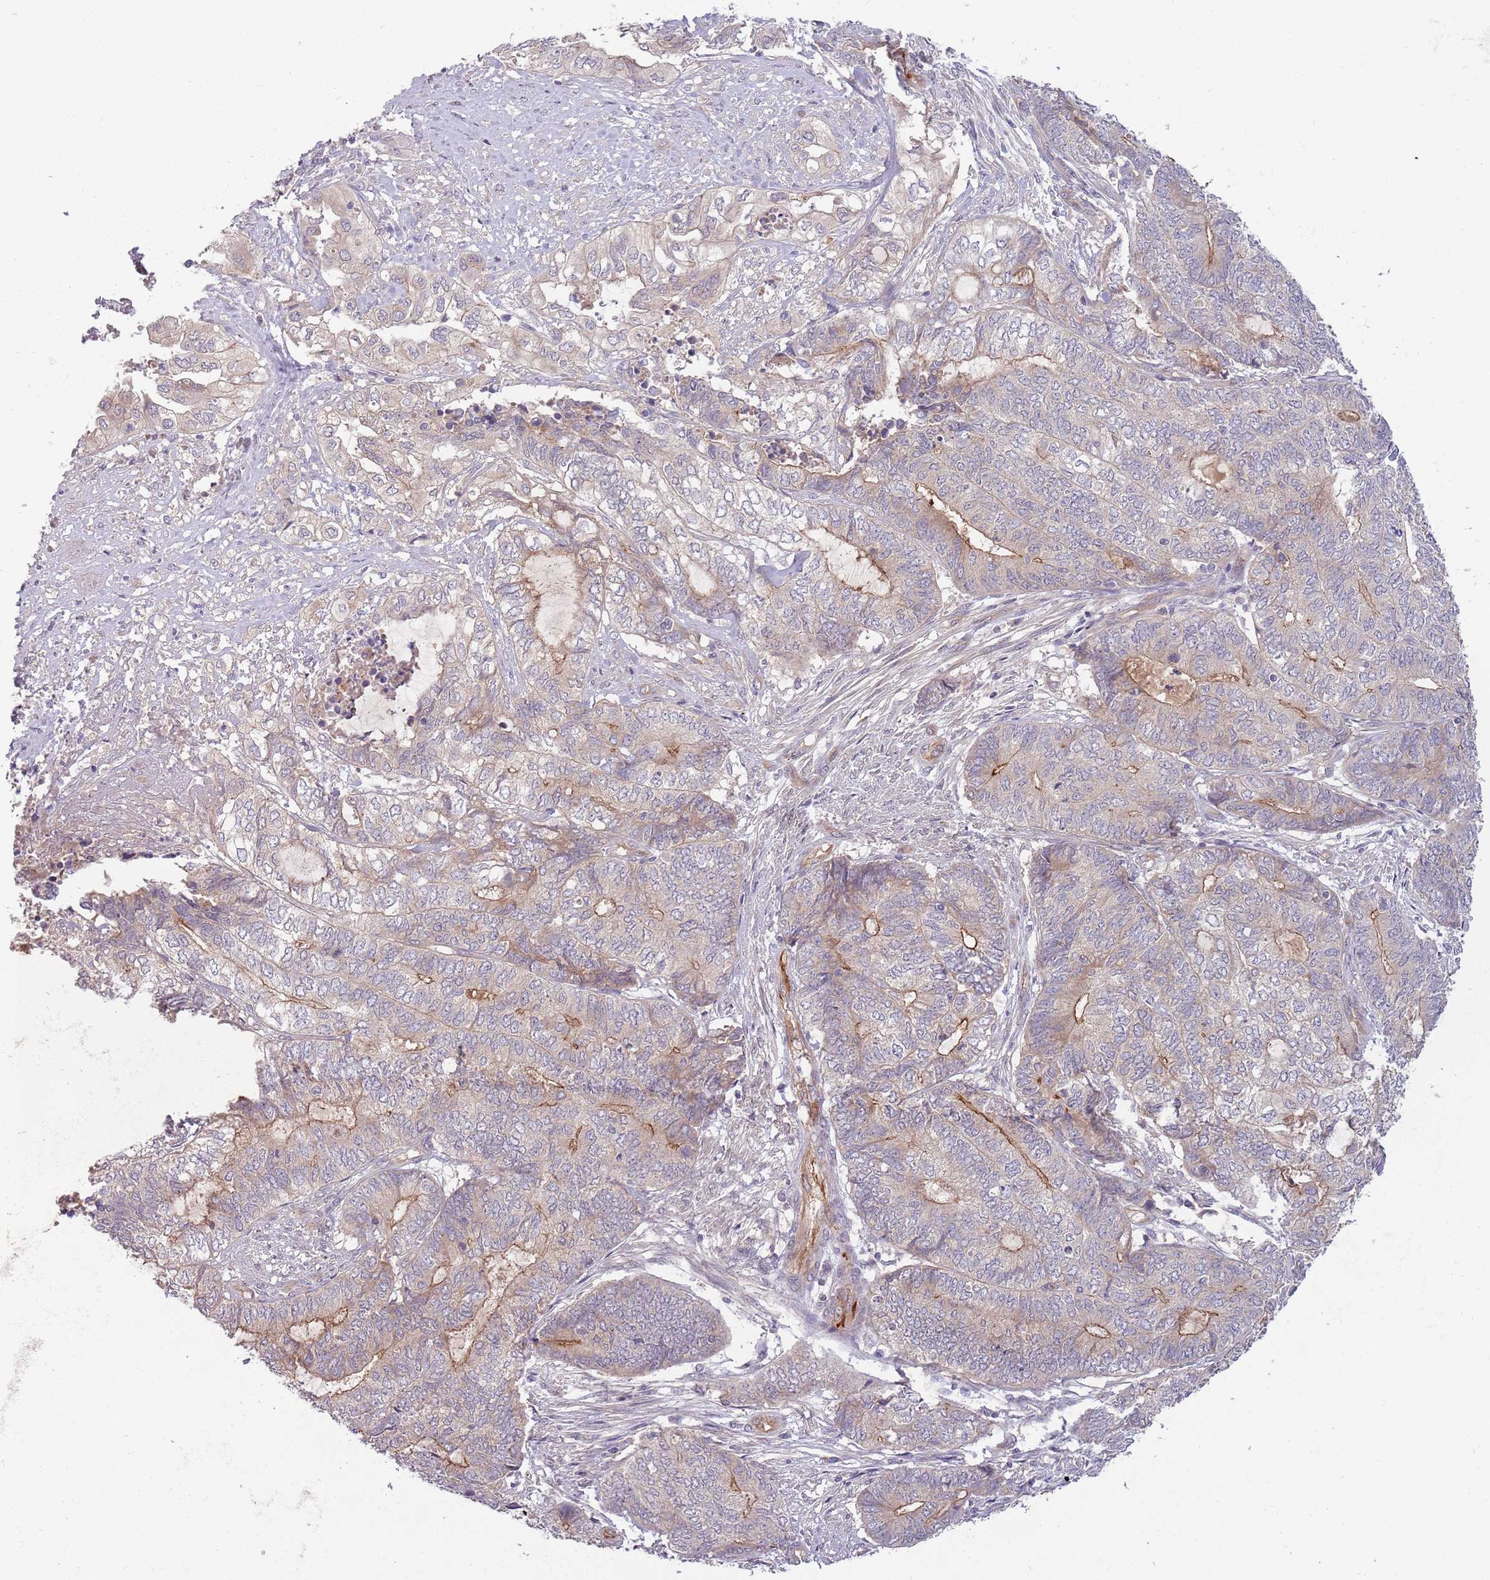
{"staining": {"intensity": "moderate", "quantity": "<25%", "location": "cytoplasmic/membranous"}, "tissue": "endometrial cancer", "cell_type": "Tumor cells", "image_type": "cancer", "snomed": [{"axis": "morphology", "description": "Adenocarcinoma, NOS"}, {"axis": "topography", "description": "Uterus"}, {"axis": "topography", "description": "Endometrium"}], "caption": "Brown immunohistochemical staining in human endometrial adenocarcinoma shows moderate cytoplasmic/membranous staining in approximately <25% of tumor cells.", "gene": "SAV1", "patient": {"sex": "female", "age": 70}}